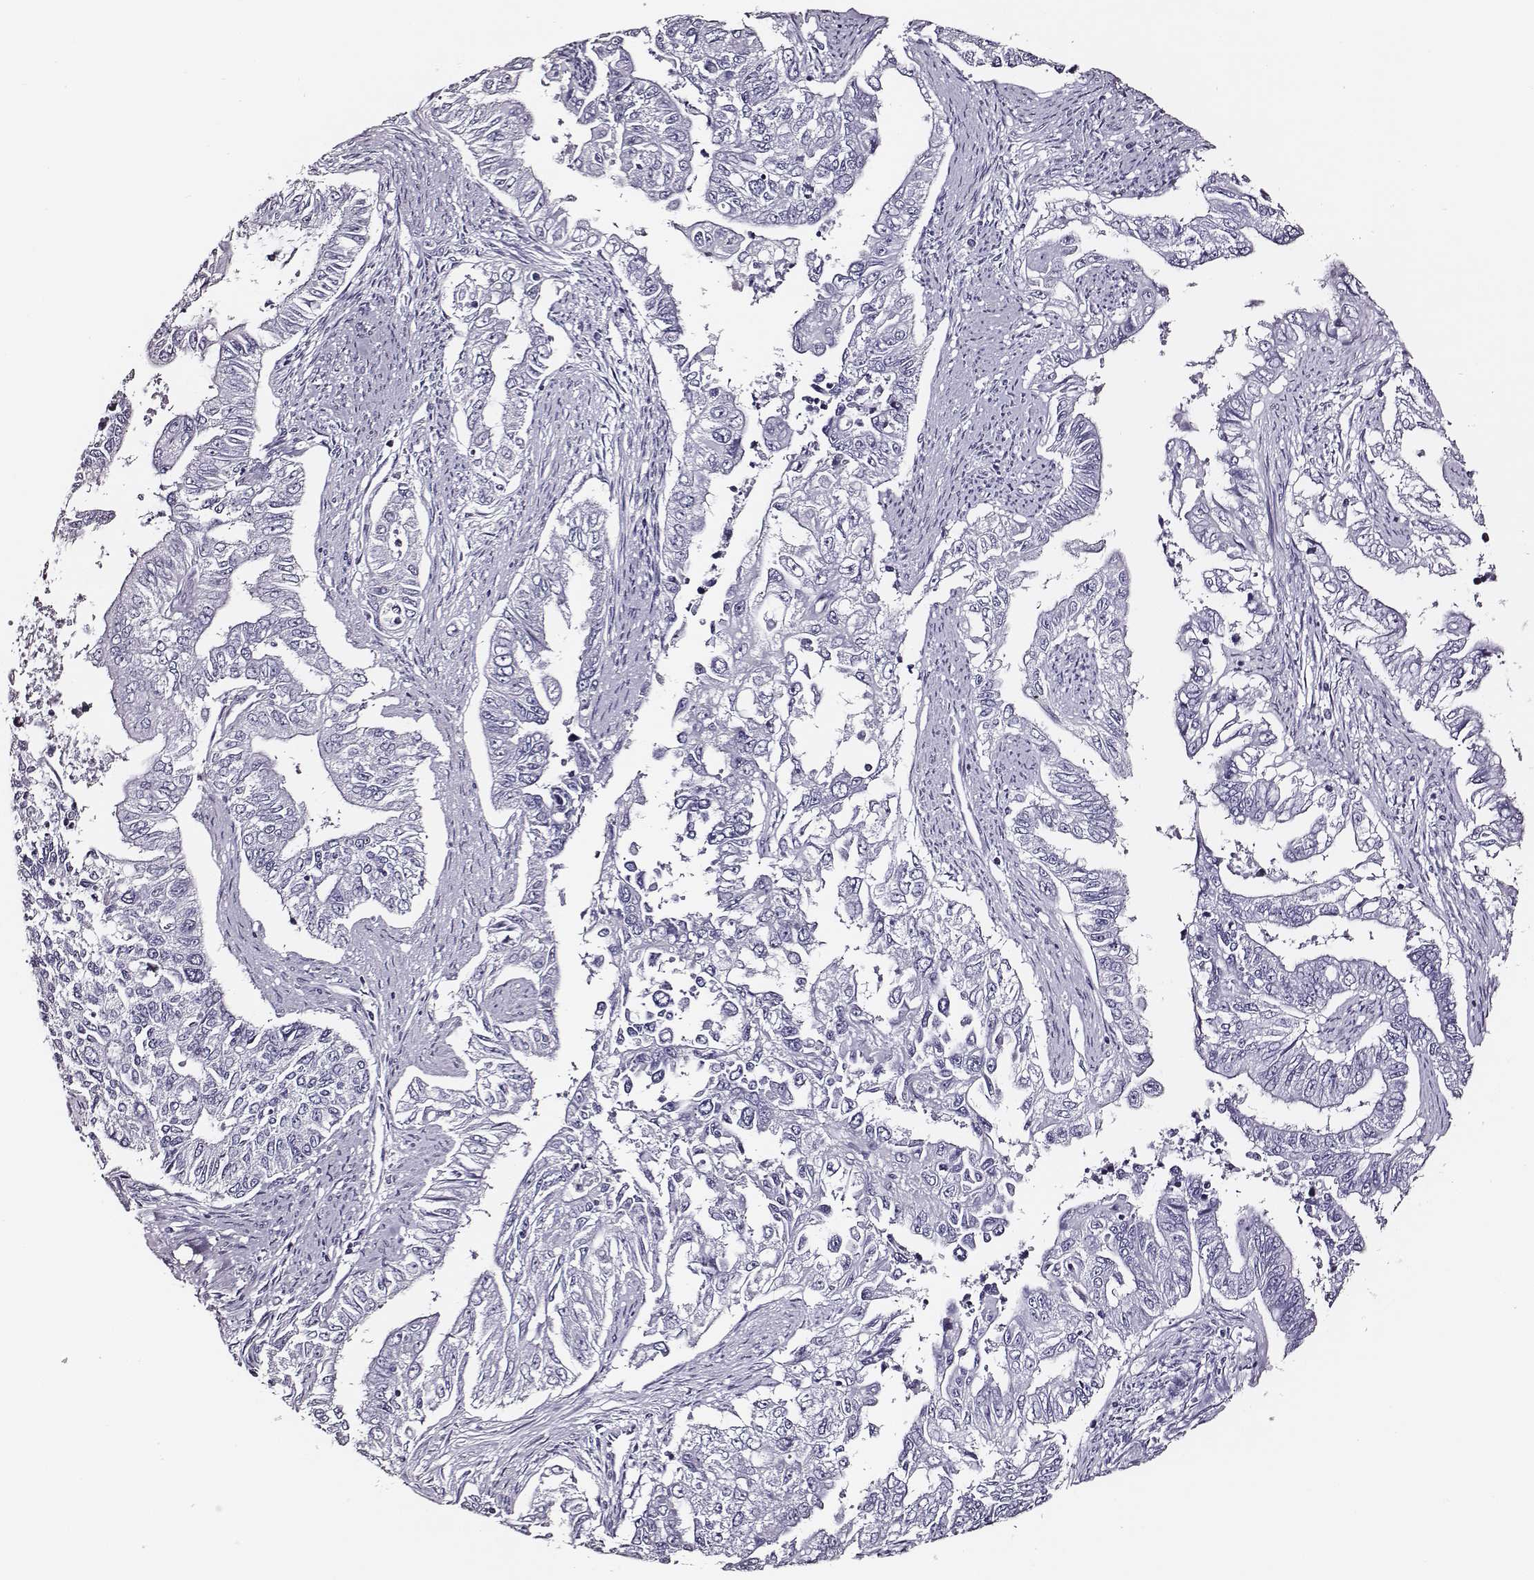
{"staining": {"intensity": "negative", "quantity": "none", "location": "none"}, "tissue": "endometrial cancer", "cell_type": "Tumor cells", "image_type": "cancer", "snomed": [{"axis": "morphology", "description": "Adenocarcinoma, NOS"}, {"axis": "topography", "description": "Uterus"}], "caption": "Immunohistochemical staining of endometrial cancer (adenocarcinoma) exhibits no significant positivity in tumor cells.", "gene": "DPEP1", "patient": {"sex": "female", "age": 59}}